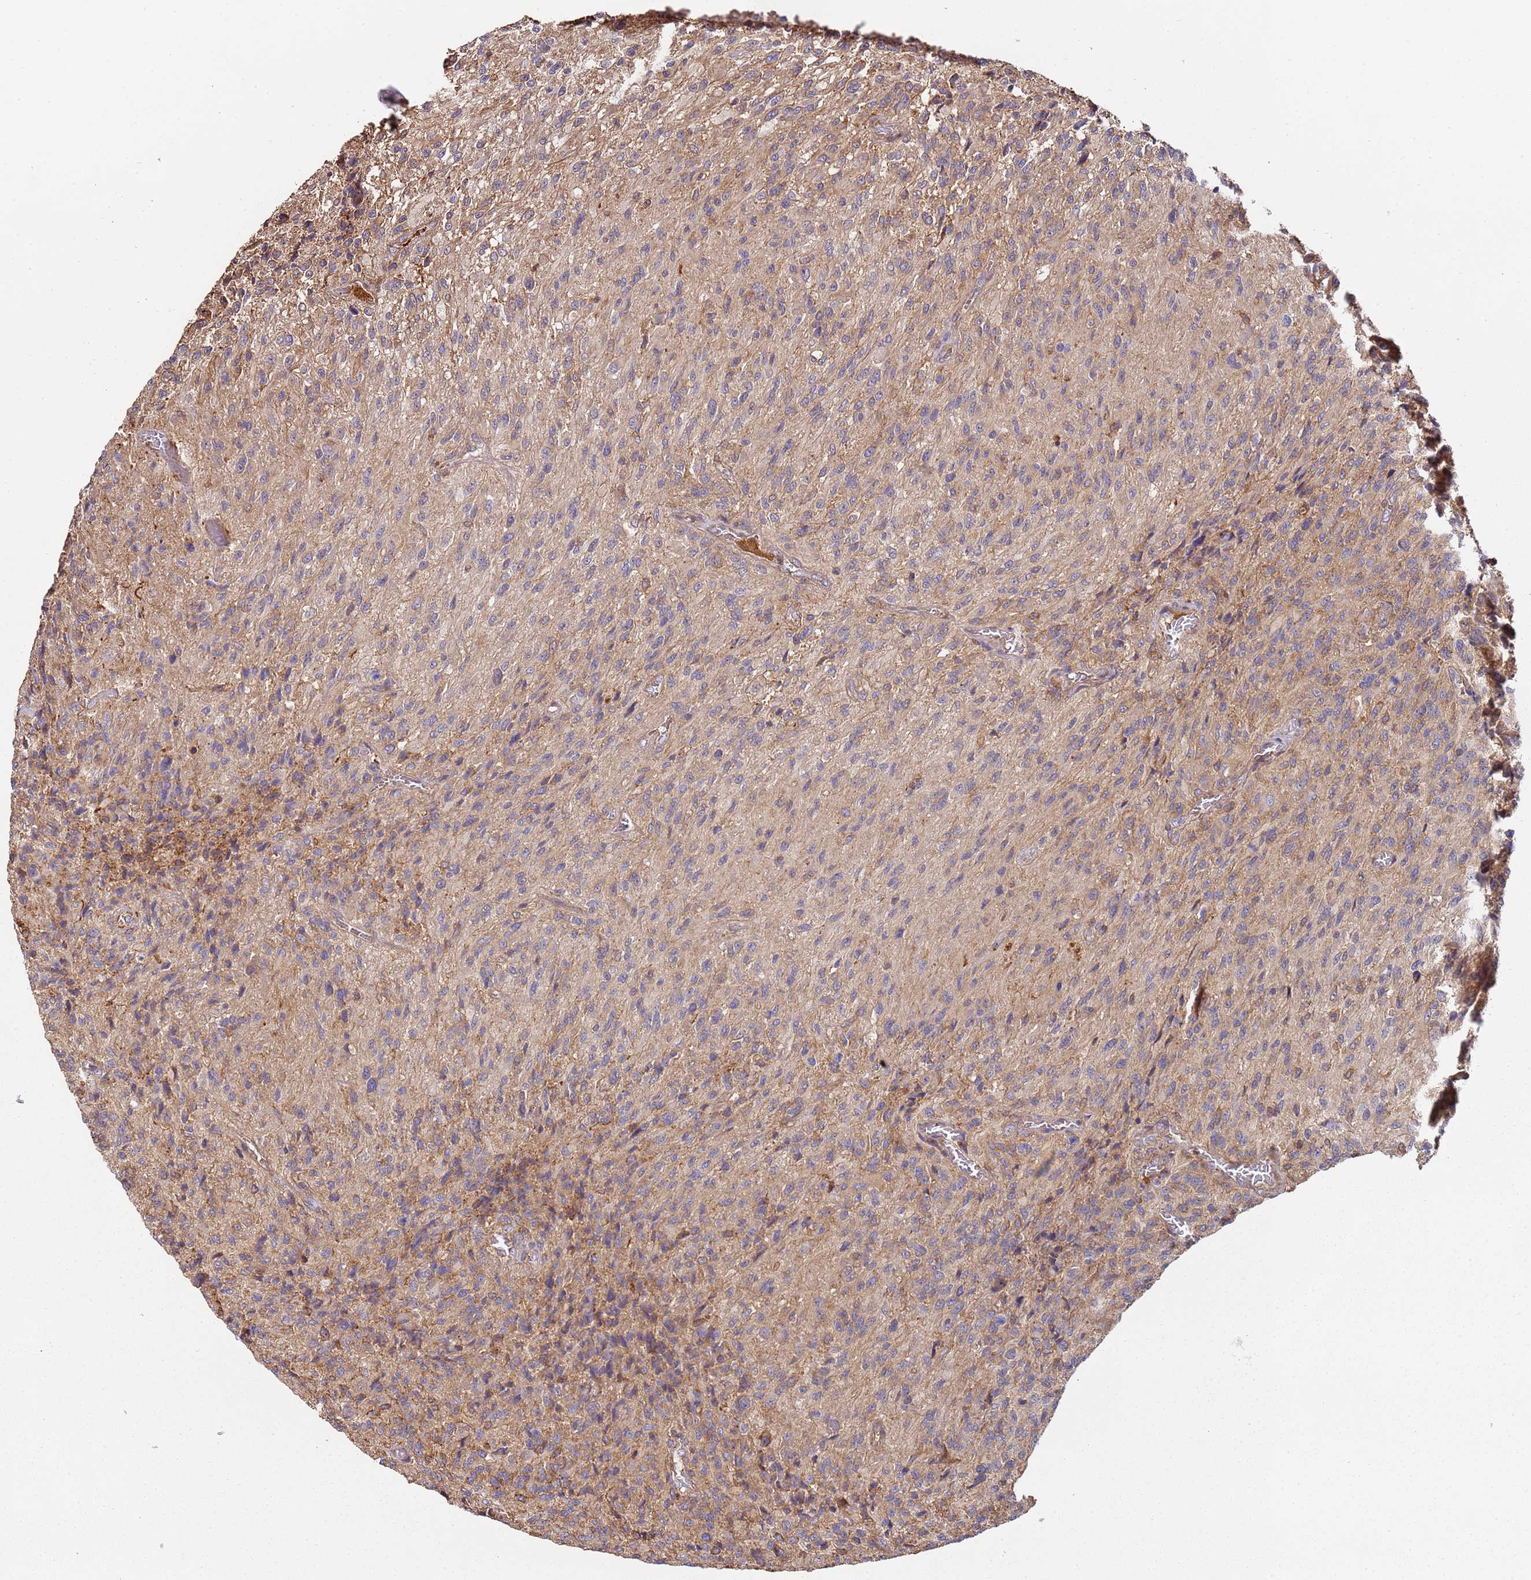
{"staining": {"intensity": "weak", "quantity": "25%-75%", "location": "cytoplasmic/membranous"}, "tissue": "glioma", "cell_type": "Tumor cells", "image_type": "cancer", "snomed": [{"axis": "morphology", "description": "Normal tissue, NOS"}, {"axis": "morphology", "description": "Glioma, malignant, High grade"}, {"axis": "topography", "description": "Cerebral cortex"}], "caption": "IHC of glioma reveals low levels of weak cytoplasmic/membranous staining in about 25%-75% of tumor cells.", "gene": "CYP2U1", "patient": {"sex": "male", "age": 56}}